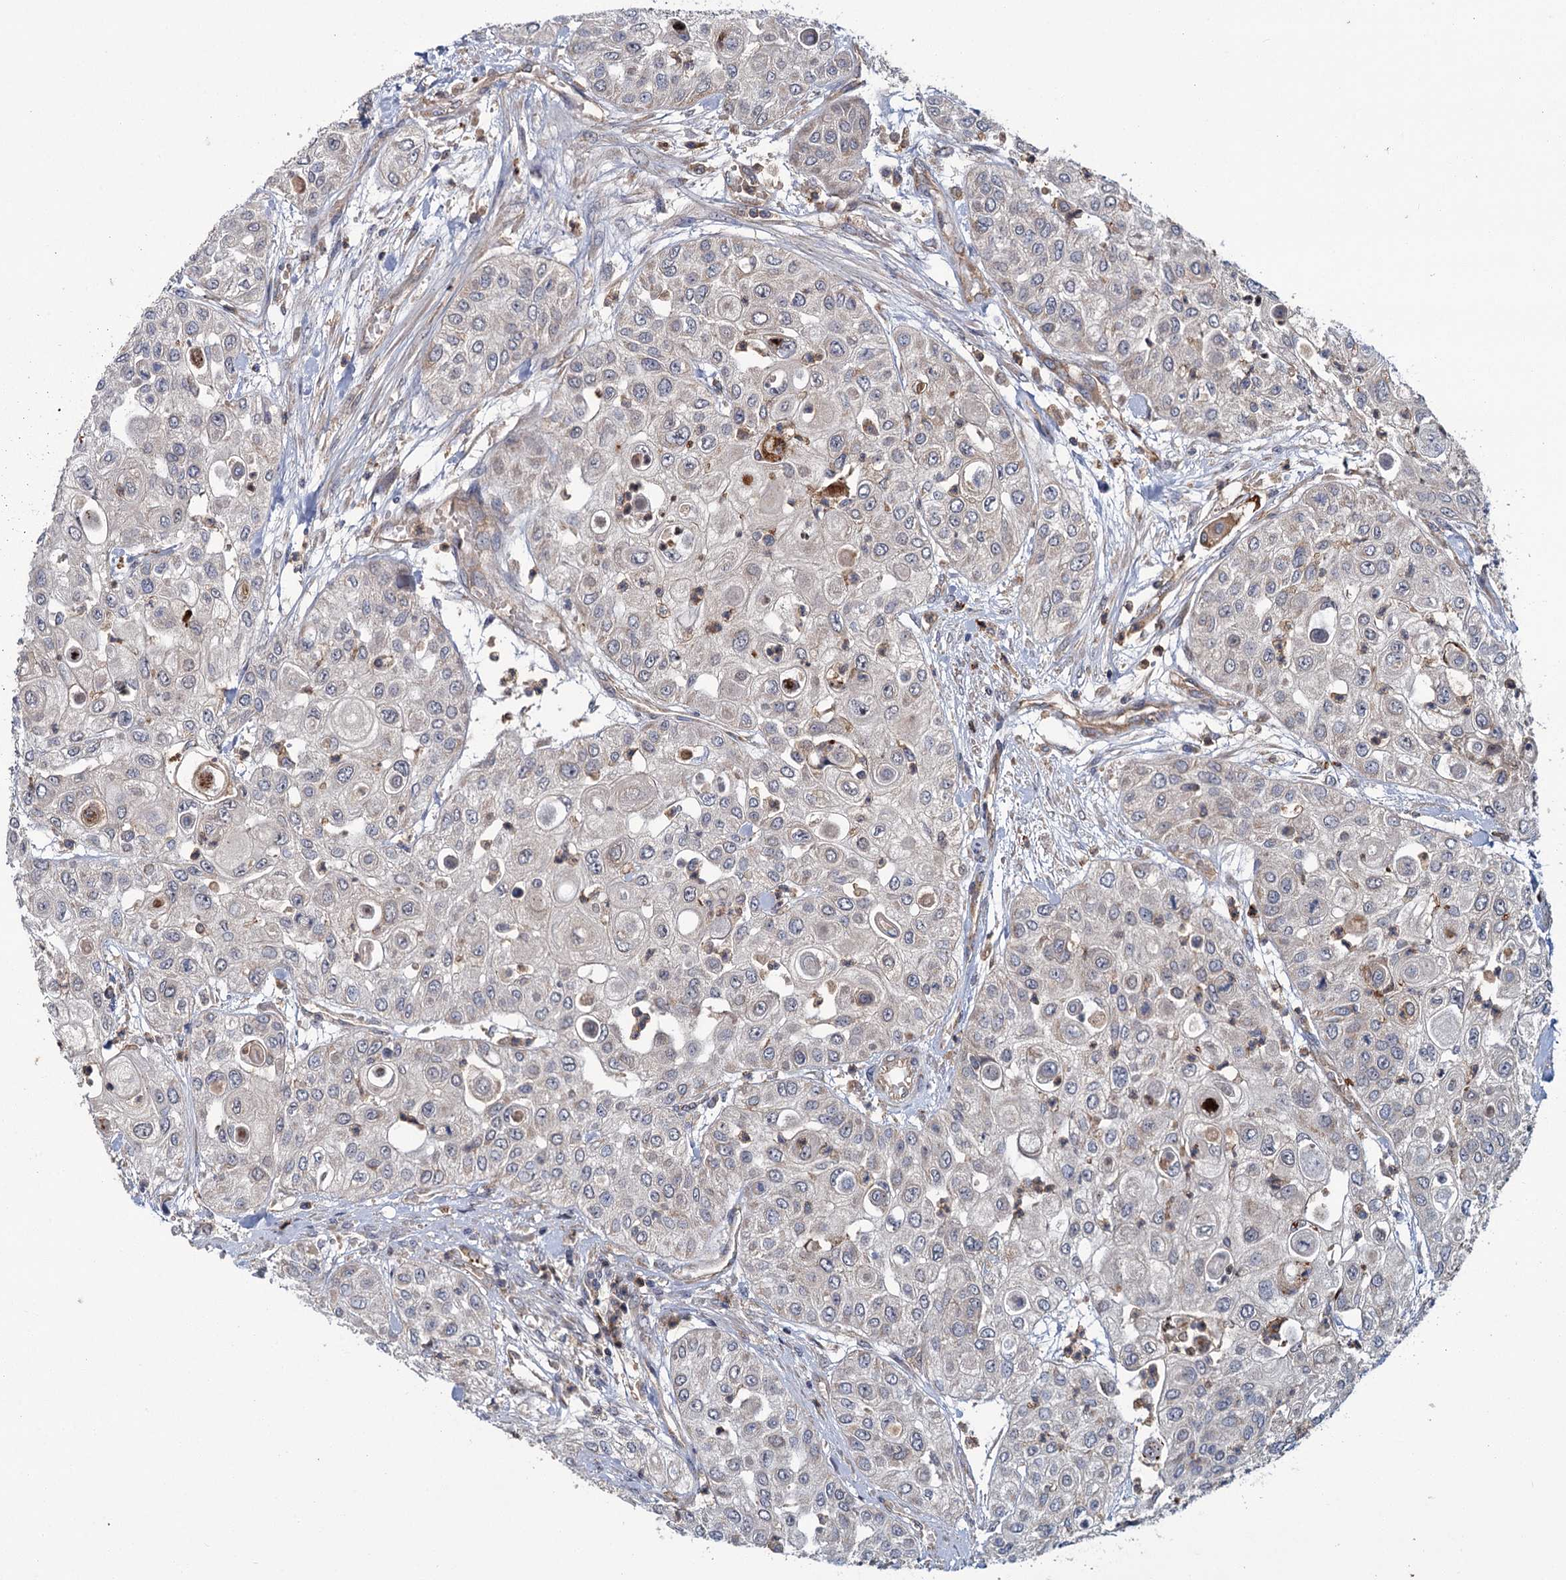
{"staining": {"intensity": "negative", "quantity": "none", "location": "none"}, "tissue": "urothelial cancer", "cell_type": "Tumor cells", "image_type": "cancer", "snomed": [{"axis": "morphology", "description": "Urothelial carcinoma, High grade"}, {"axis": "topography", "description": "Urinary bladder"}], "caption": "High power microscopy histopathology image of an immunohistochemistry (IHC) image of urothelial cancer, revealing no significant expression in tumor cells.", "gene": "DYNC2H1", "patient": {"sex": "female", "age": 79}}